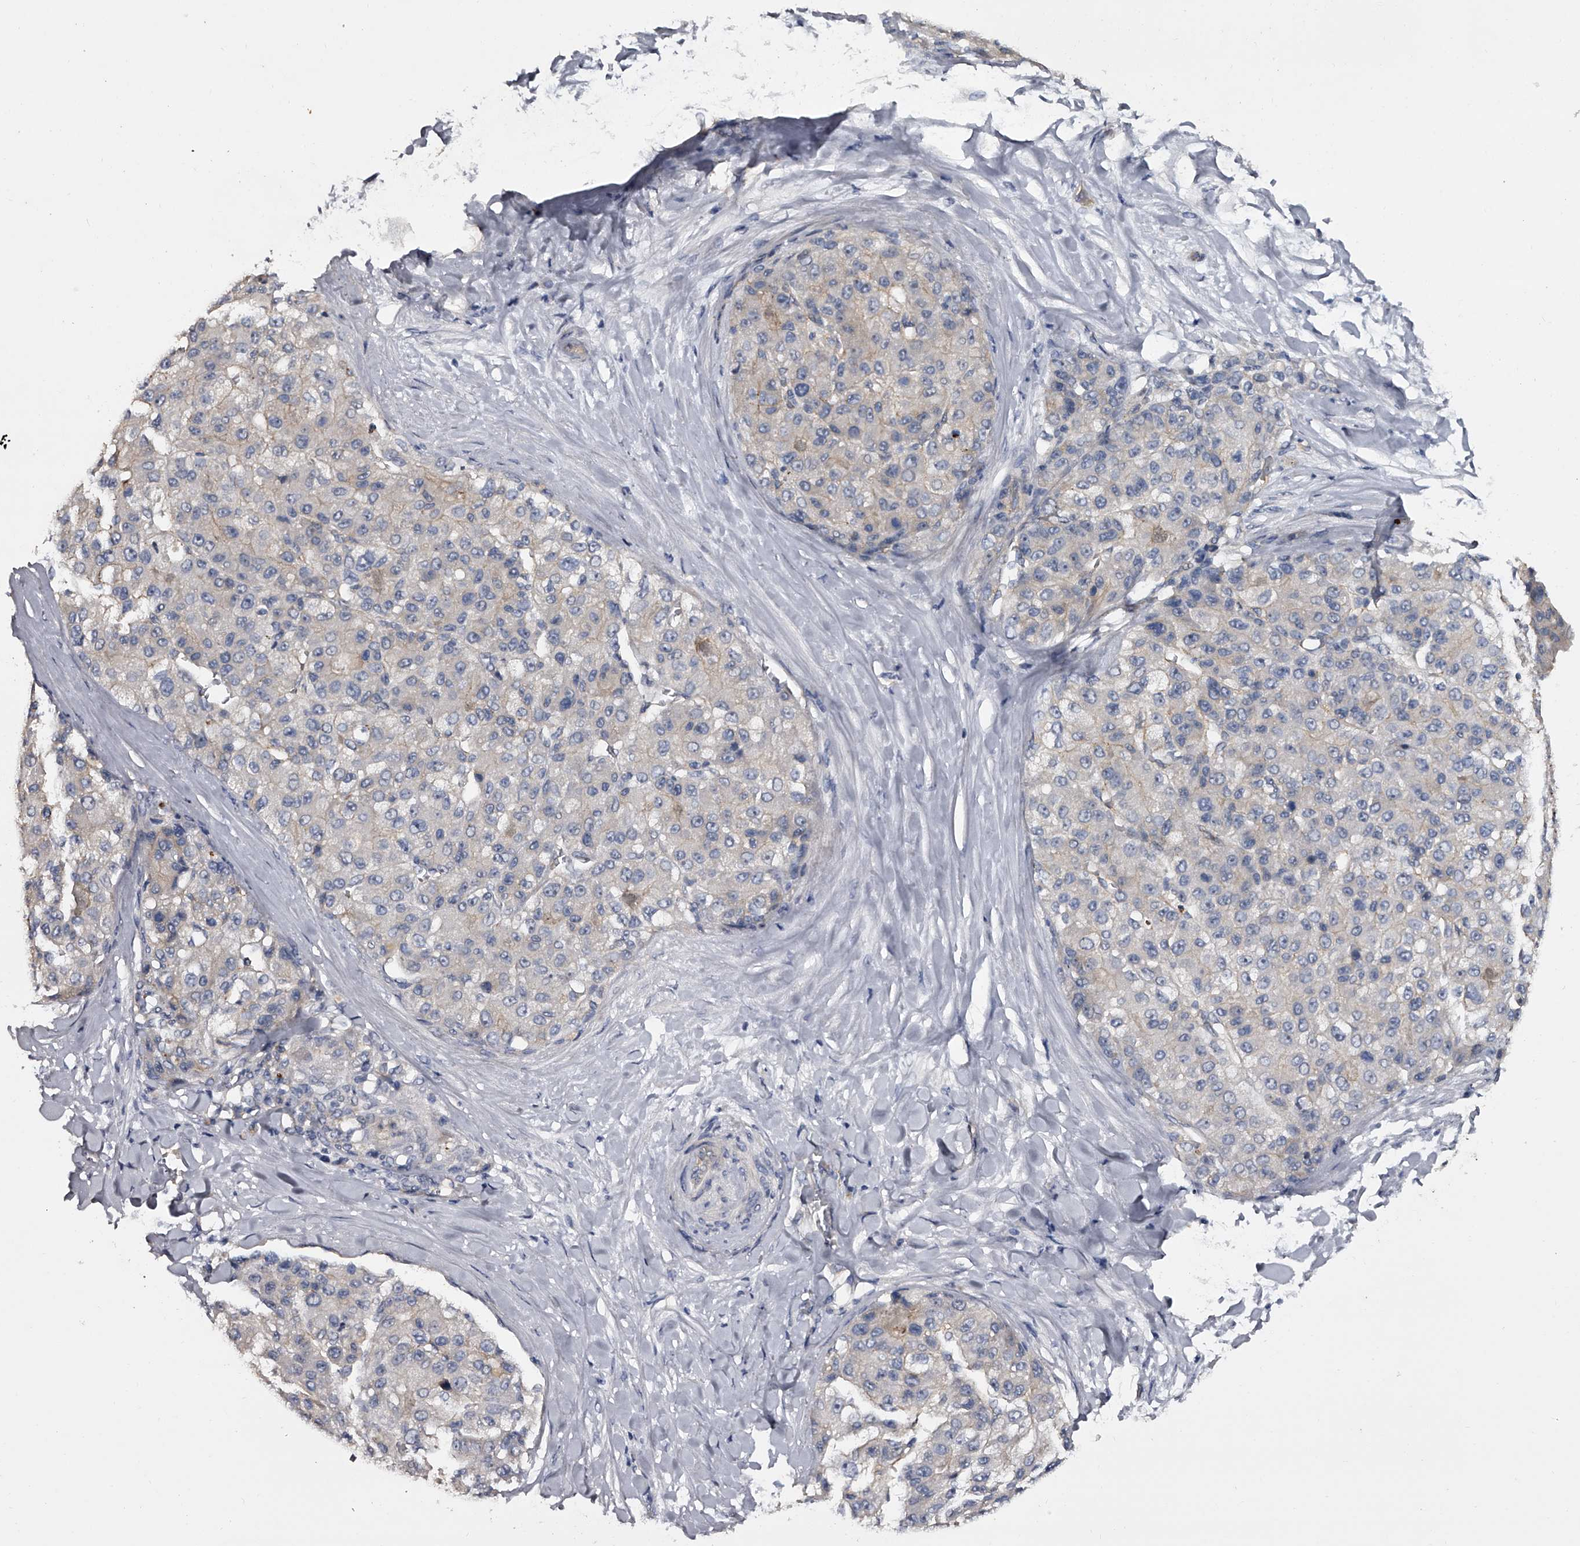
{"staining": {"intensity": "negative", "quantity": "none", "location": "none"}, "tissue": "liver cancer", "cell_type": "Tumor cells", "image_type": "cancer", "snomed": [{"axis": "morphology", "description": "Carcinoma, Hepatocellular, NOS"}, {"axis": "topography", "description": "Liver"}], "caption": "IHC image of neoplastic tissue: hepatocellular carcinoma (liver) stained with DAB (3,3'-diaminobenzidine) demonstrates no significant protein staining in tumor cells. Nuclei are stained in blue.", "gene": "MDN1", "patient": {"sex": "male", "age": 80}}